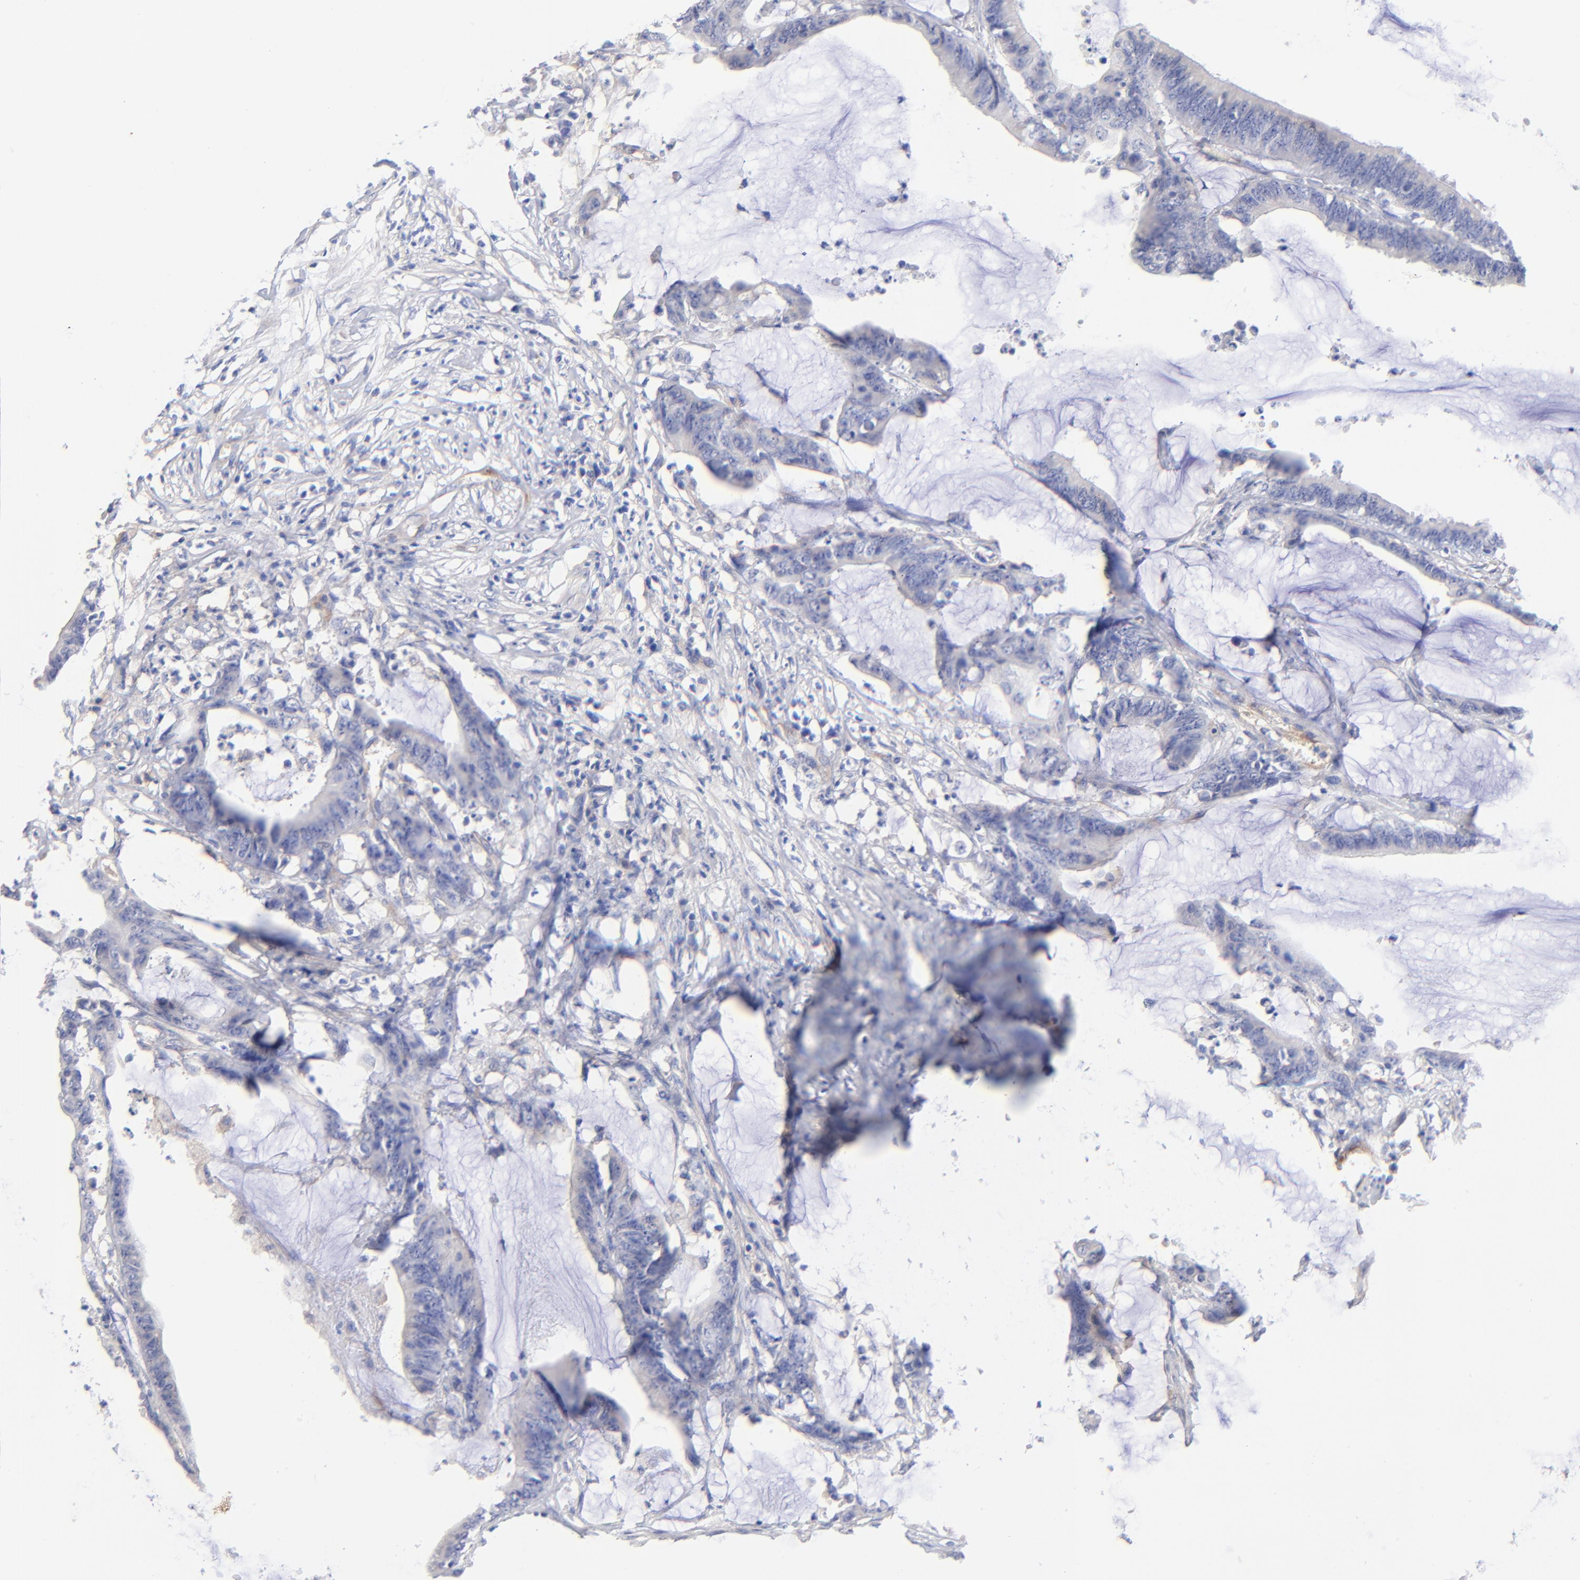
{"staining": {"intensity": "negative", "quantity": "none", "location": "none"}, "tissue": "colorectal cancer", "cell_type": "Tumor cells", "image_type": "cancer", "snomed": [{"axis": "morphology", "description": "Adenocarcinoma, NOS"}, {"axis": "topography", "description": "Rectum"}], "caption": "This is a photomicrograph of IHC staining of colorectal adenocarcinoma, which shows no staining in tumor cells. (Stains: DAB immunohistochemistry with hematoxylin counter stain, Microscopy: brightfield microscopy at high magnification).", "gene": "SLC44A2", "patient": {"sex": "female", "age": 66}}